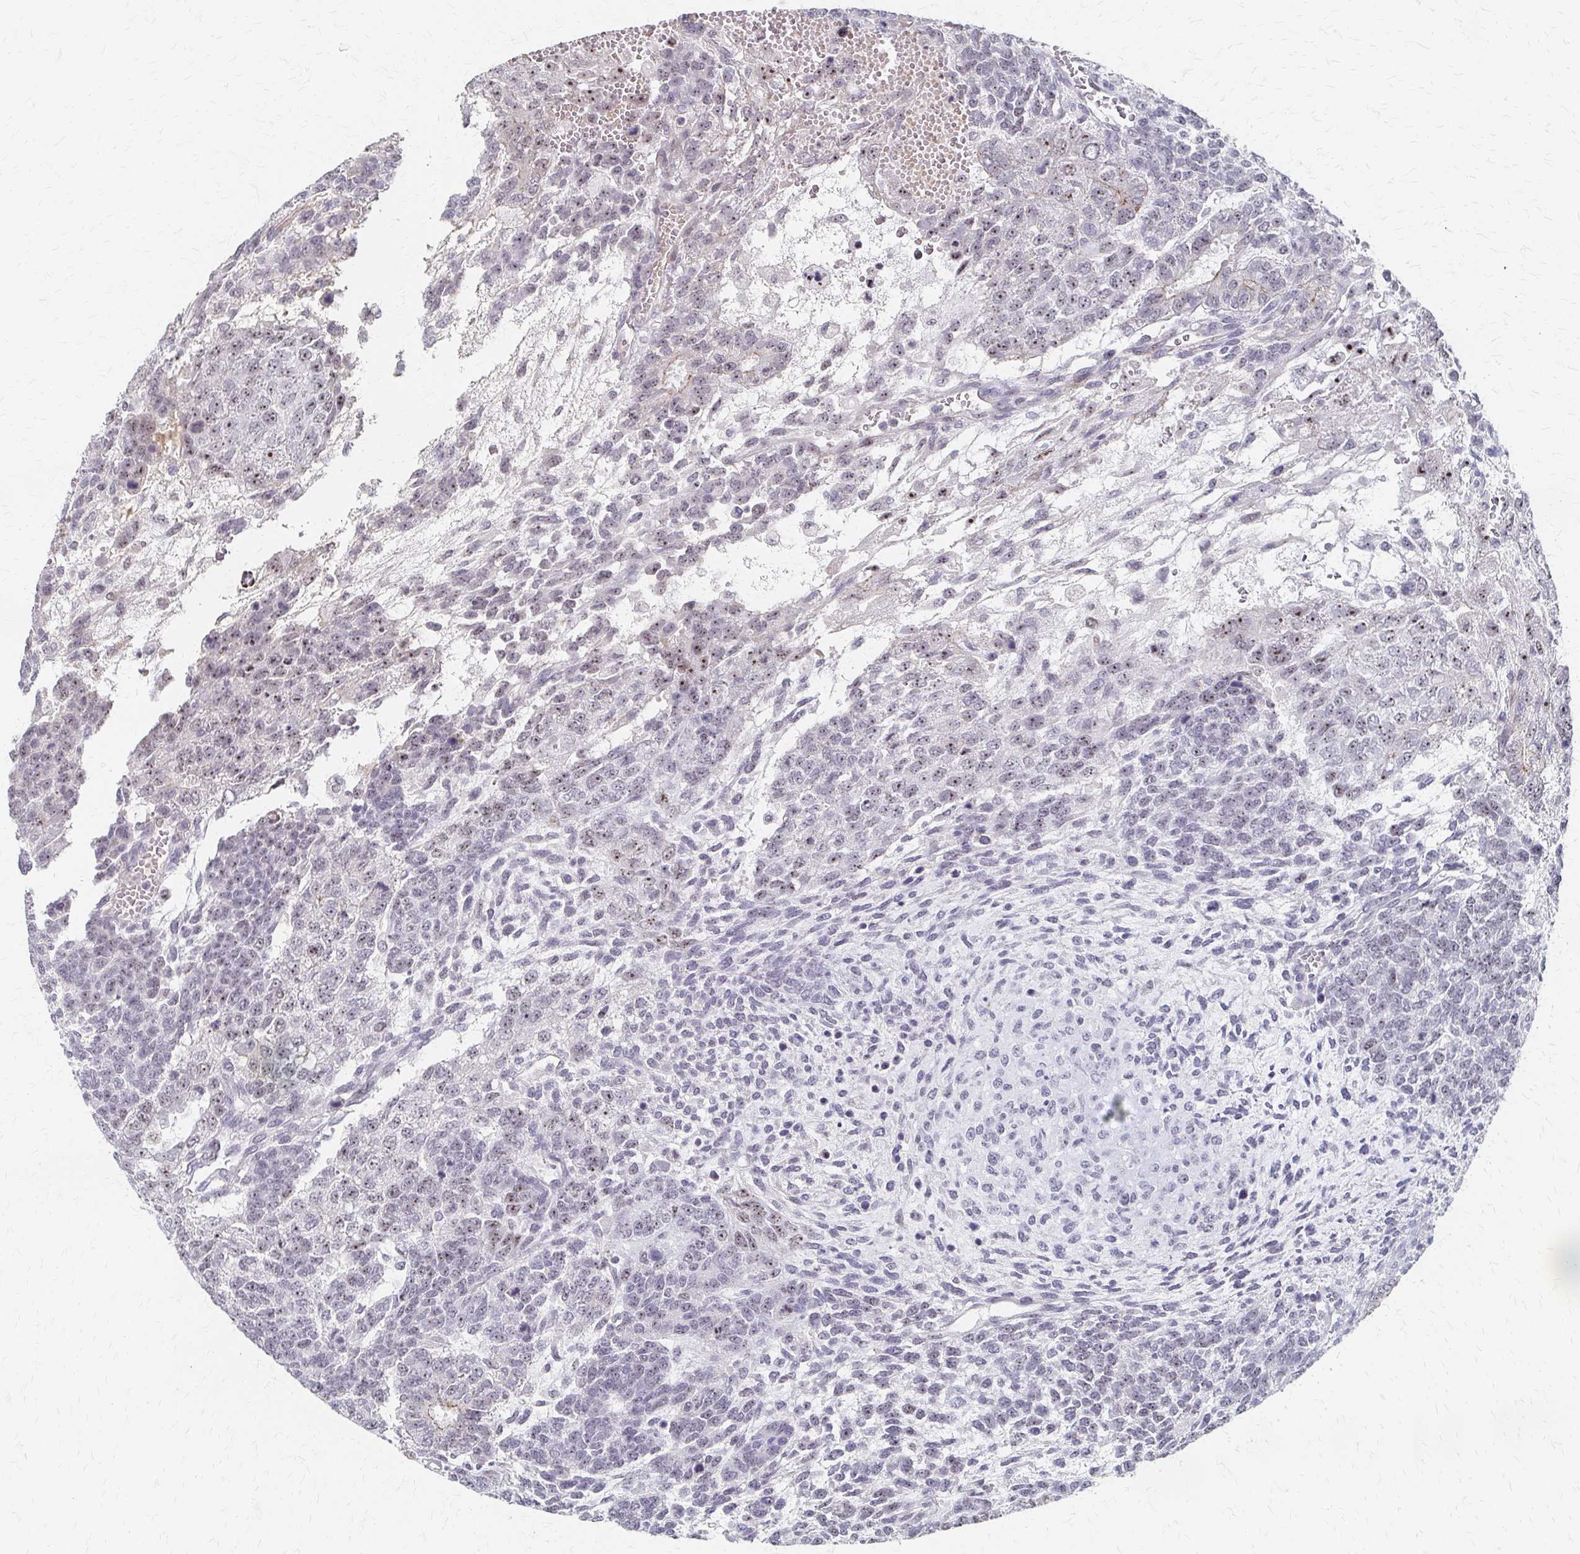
{"staining": {"intensity": "weak", "quantity": "<25%", "location": "nuclear"}, "tissue": "testis cancer", "cell_type": "Tumor cells", "image_type": "cancer", "snomed": [{"axis": "morphology", "description": "Normal tissue, NOS"}, {"axis": "morphology", "description": "Carcinoma, Embryonal, NOS"}, {"axis": "topography", "description": "Testis"}, {"axis": "topography", "description": "Epididymis"}], "caption": "High magnification brightfield microscopy of embryonal carcinoma (testis) stained with DAB (brown) and counterstained with hematoxylin (blue): tumor cells show no significant staining.", "gene": "PES1", "patient": {"sex": "male", "age": 23}}